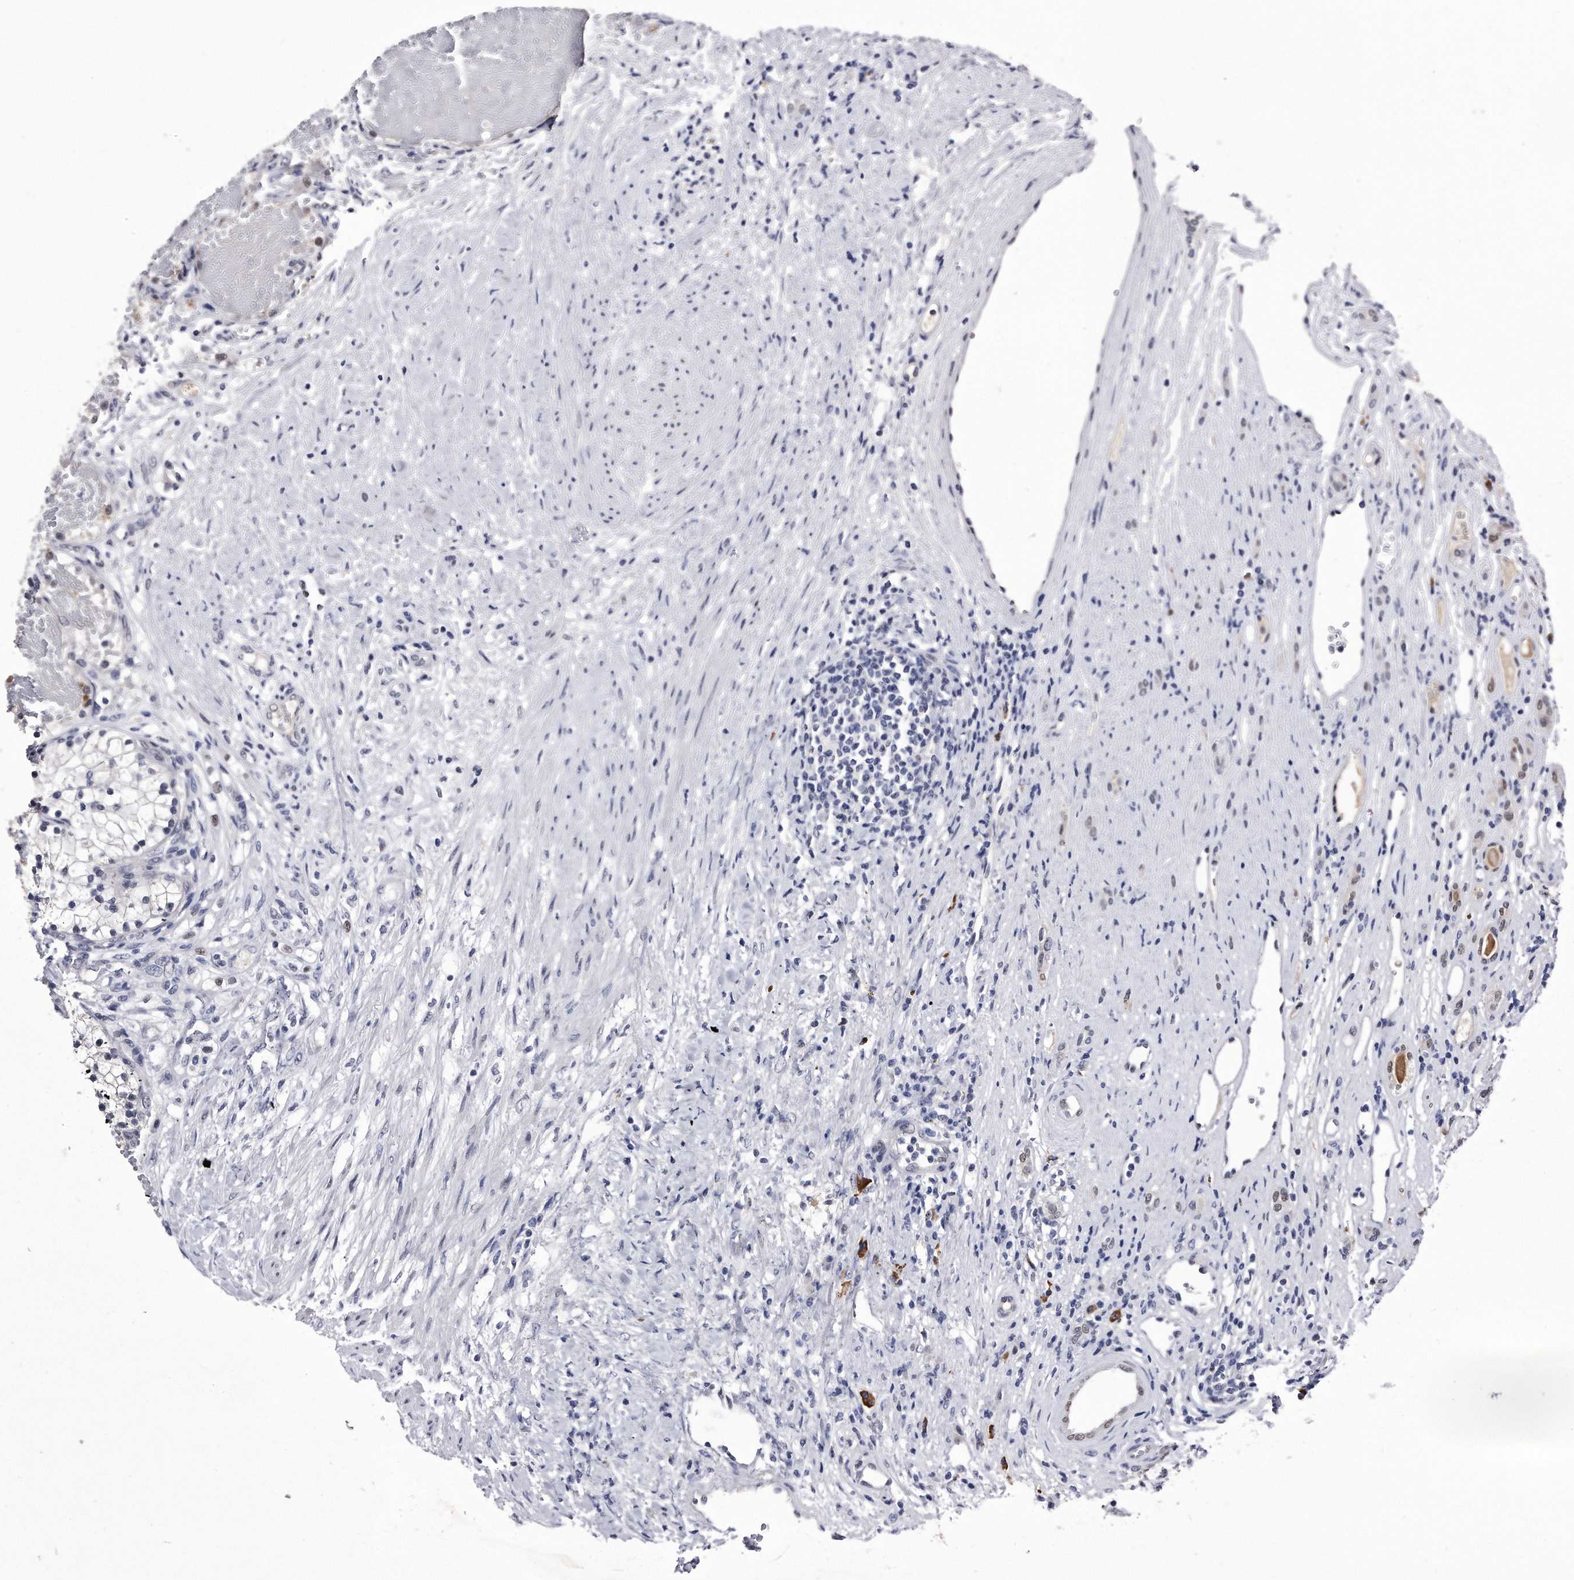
{"staining": {"intensity": "negative", "quantity": "none", "location": "none"}, "tissue": "renal cancer", "cell_type": "Tumor cells", "image_type": "cancer", "snomed": [{"axis": "morphology", "description": "Normal tissue, NOS"}, {"axis": "morphology", "description": "Adenocarcinoma, NOS"}, {"axis": "topography", "description": "Kidney"}], "caption": "Immunohistochemistry micrograph of neoplastic tissue: adenocarcinoma (renal) stained with DAB (3,3'-diaminobenzidine) demonstrates no significant protein expression in tumor cells.", "gene": "KCTD8", "patient": {"sex": "male", "age": 68}}